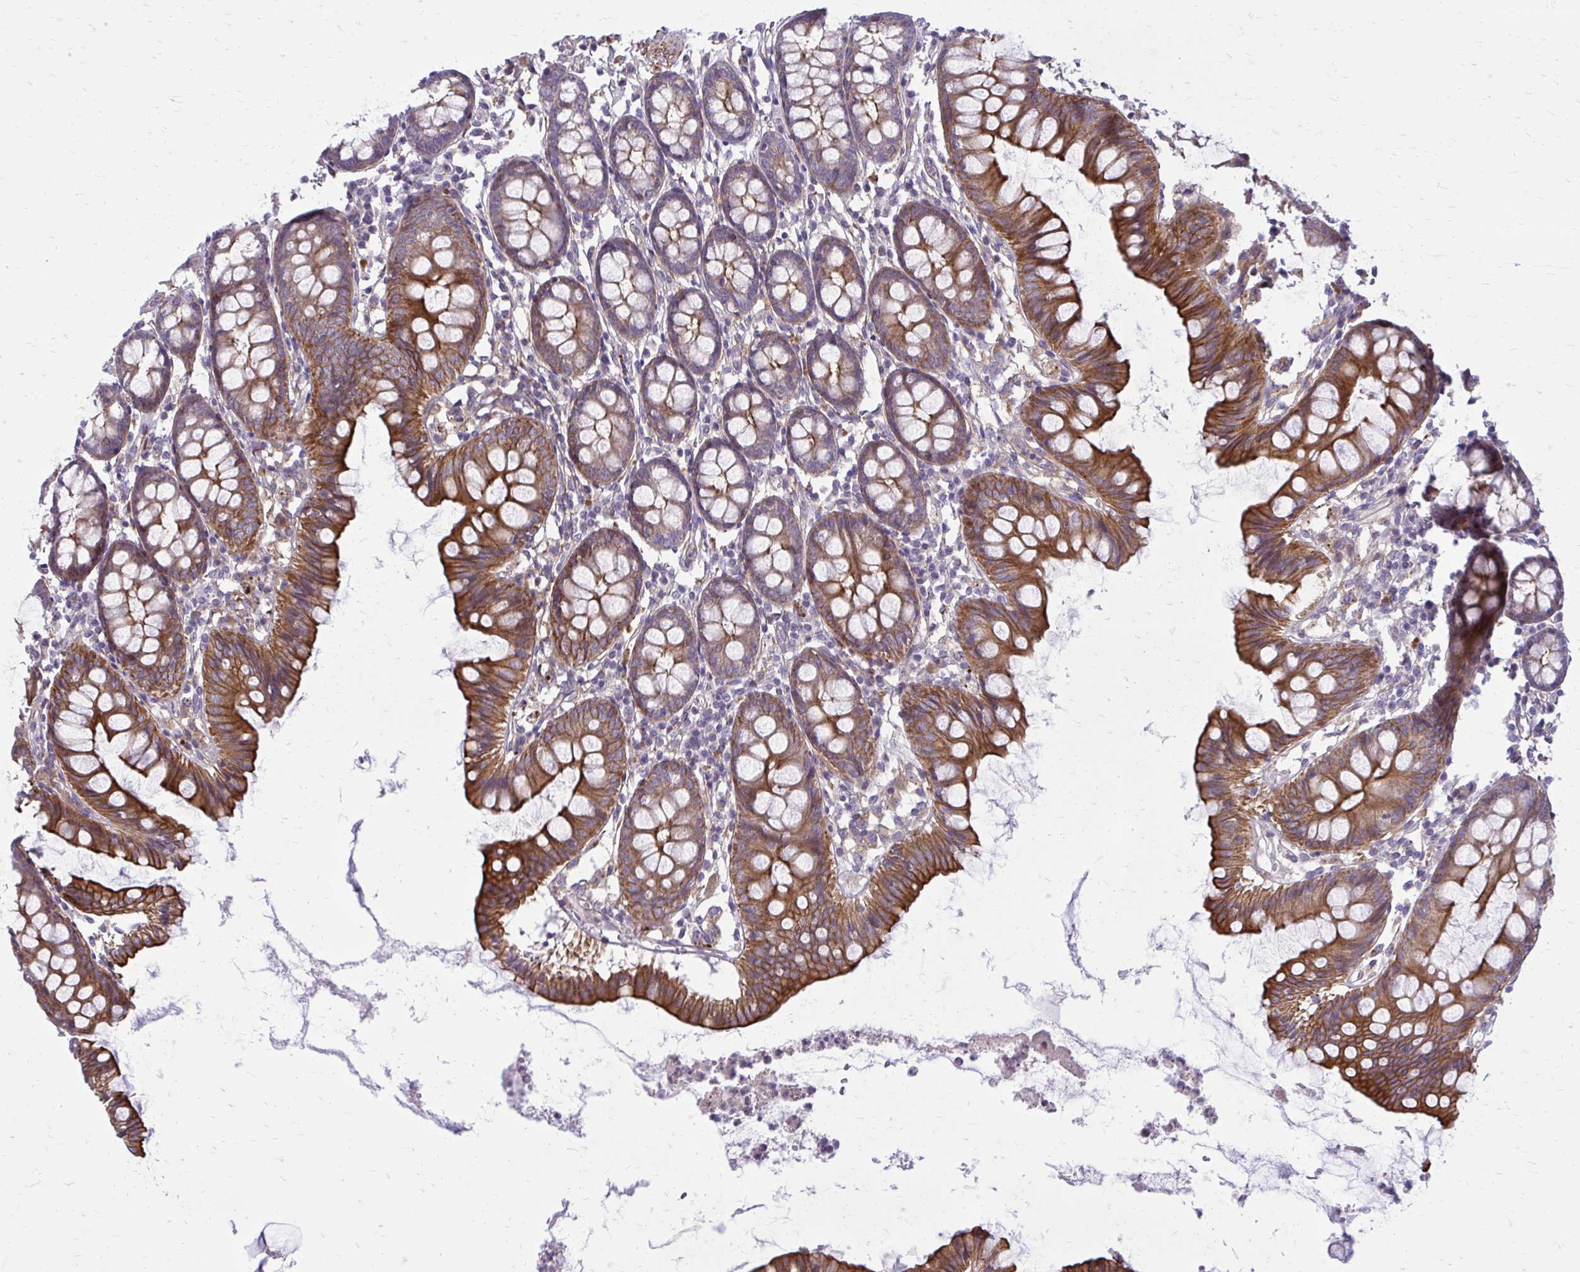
{"staining": {"intensity": "moderate", "quantity": ">75%", "location": "cytoplasmic/membranous"}, "tissue": "colon", "cell_type": "Endothelial cells", "image_type": "normal", "snomed": [{"axis": "morphology", "description": "Normal tissue, NOS"}, {"axis": "topography", "description": "Colon"}], "caption": "Immunohistochemistry staining of normal colon, which demonstrates medium levels of moderate cytoplasmic/membranous positivity in about >75% of endothelial cells indicating moderate cytoplasmic/membranous protein staining. The staining was performed using DAB (3,3'-diaminobenzidine) (brown) for protein detection and nuclei were counterstained in hematoxylin (blue).", "gene": "FAP", "patient": {"sex": "female", "age": 84}}